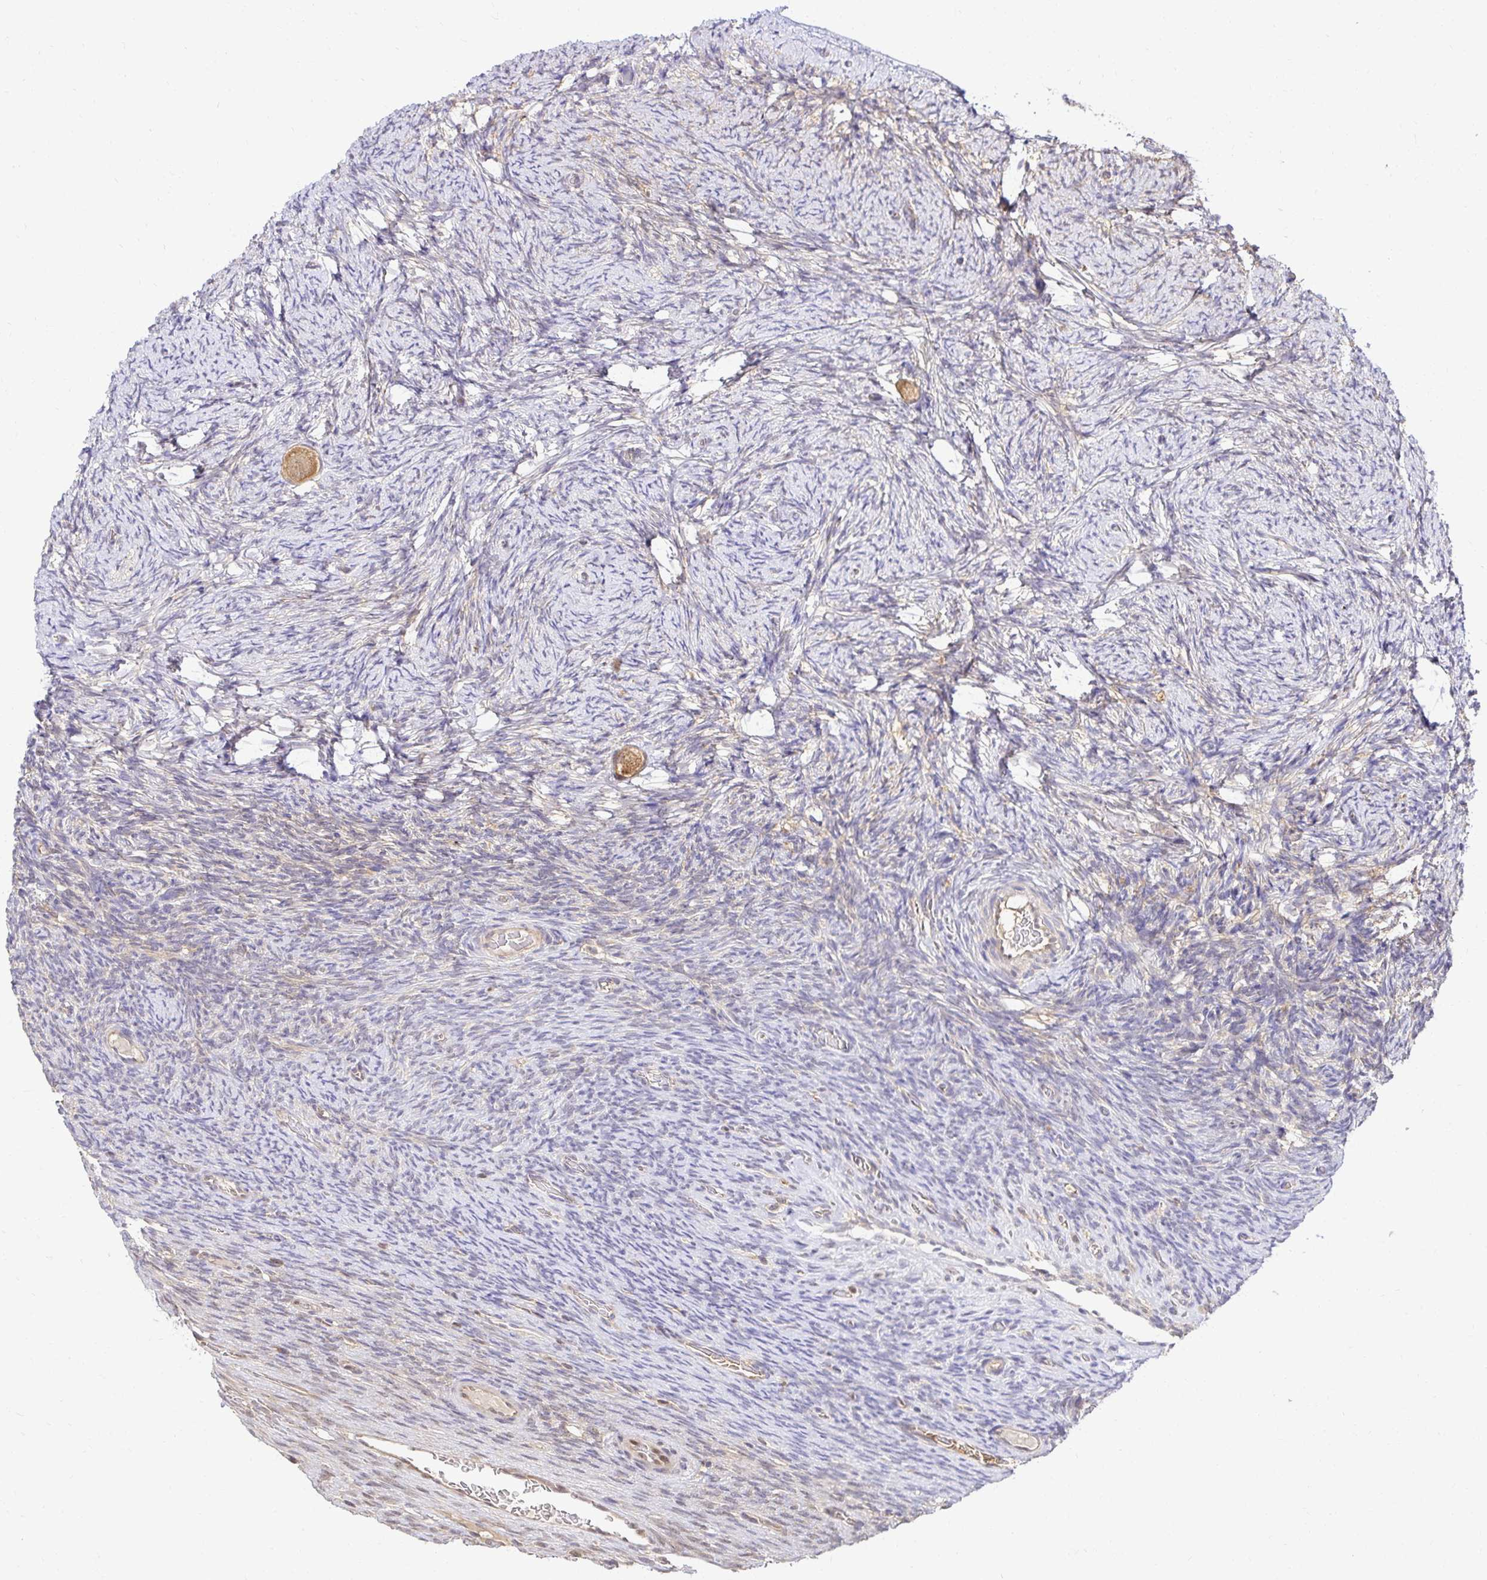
{"staining": {"intensity": "moderate", "quantity": ">75%", "location": "cytoplasmic/membranous,nuclear"}, "tissue": "ovary", "cell_type": "Follicle cells", "image_type": "normal", "snomed": [{"axis": "morphology", "description": "Normal tissue, NOS"}, {"axis": "topography", "description": "Ovary"}], "caption": "Immunohistochemistry (IHC) micrograph of unremarkable human ovary stained for a protein (brown), which reveals medium levels of moderate cytoplasmic/membranous,nuclear positivity in approximately >75% of follicle cells.", "gene": "PSMA4", "patient": {"sex": "female", "age": 34}}